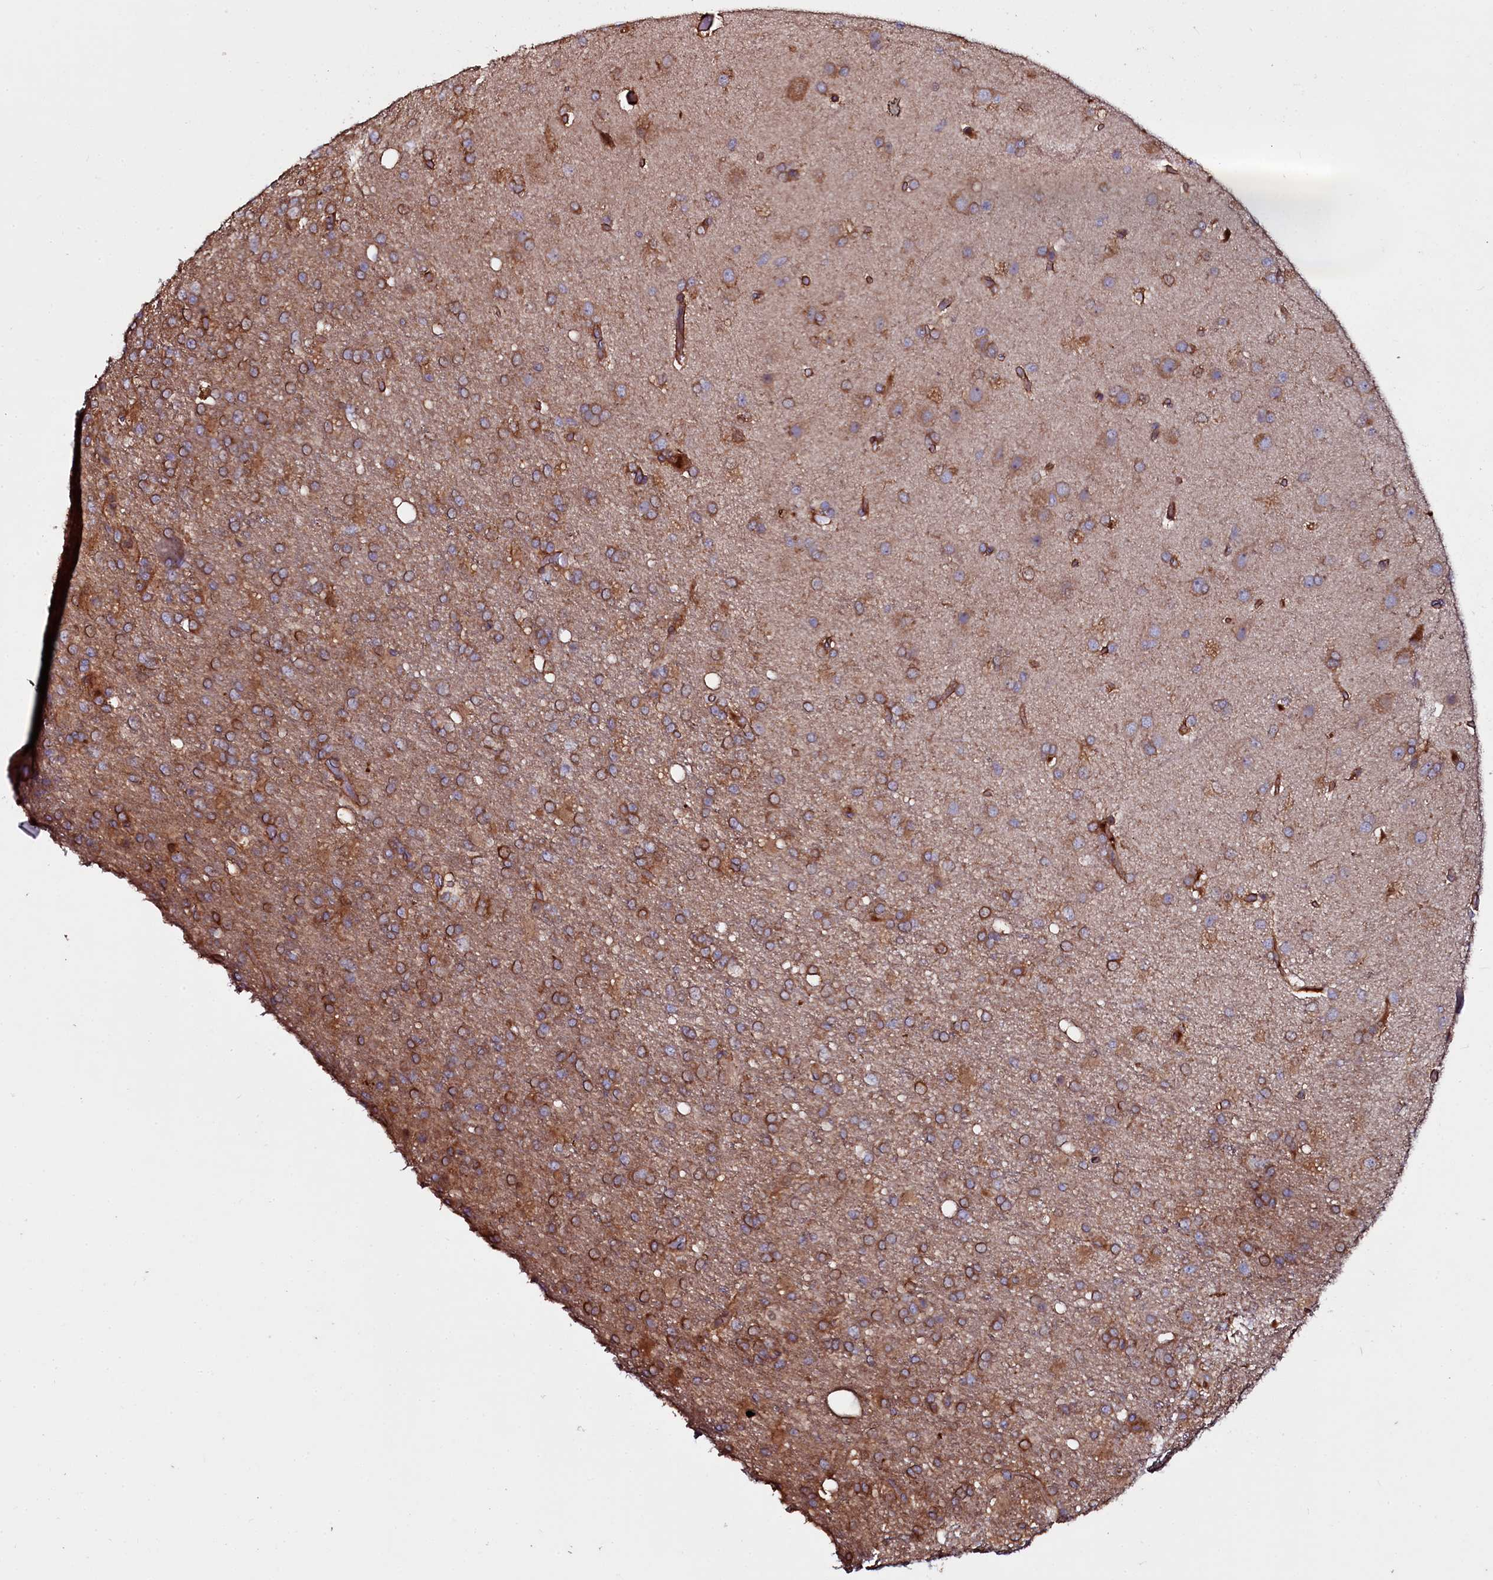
{"staining": {"intensity": "moderate", "quantity": ">75%", "location": "cytoplasmic/membranous"}, "tissue": "glioma", "cell_type": "Tumor cells", "image_type": "cancer", "snomed": [{"axis": "morphology", "description": "Glioma, malignant, High grade"}, {"axis": "topography", "description": "Brain"}], "caption": "The histopathology image demonstrates staining of malignant high-grade glioma, revealing moderate cytoplasmic/membranous protein staining (brown color) within tumor cells. (DAB (3,3'-diaminobenzidine) IHC, brown staining for protein, blue staining for nuclei).", "gene": "USPL1", "patient": {"sex": "female", "age": 74}}